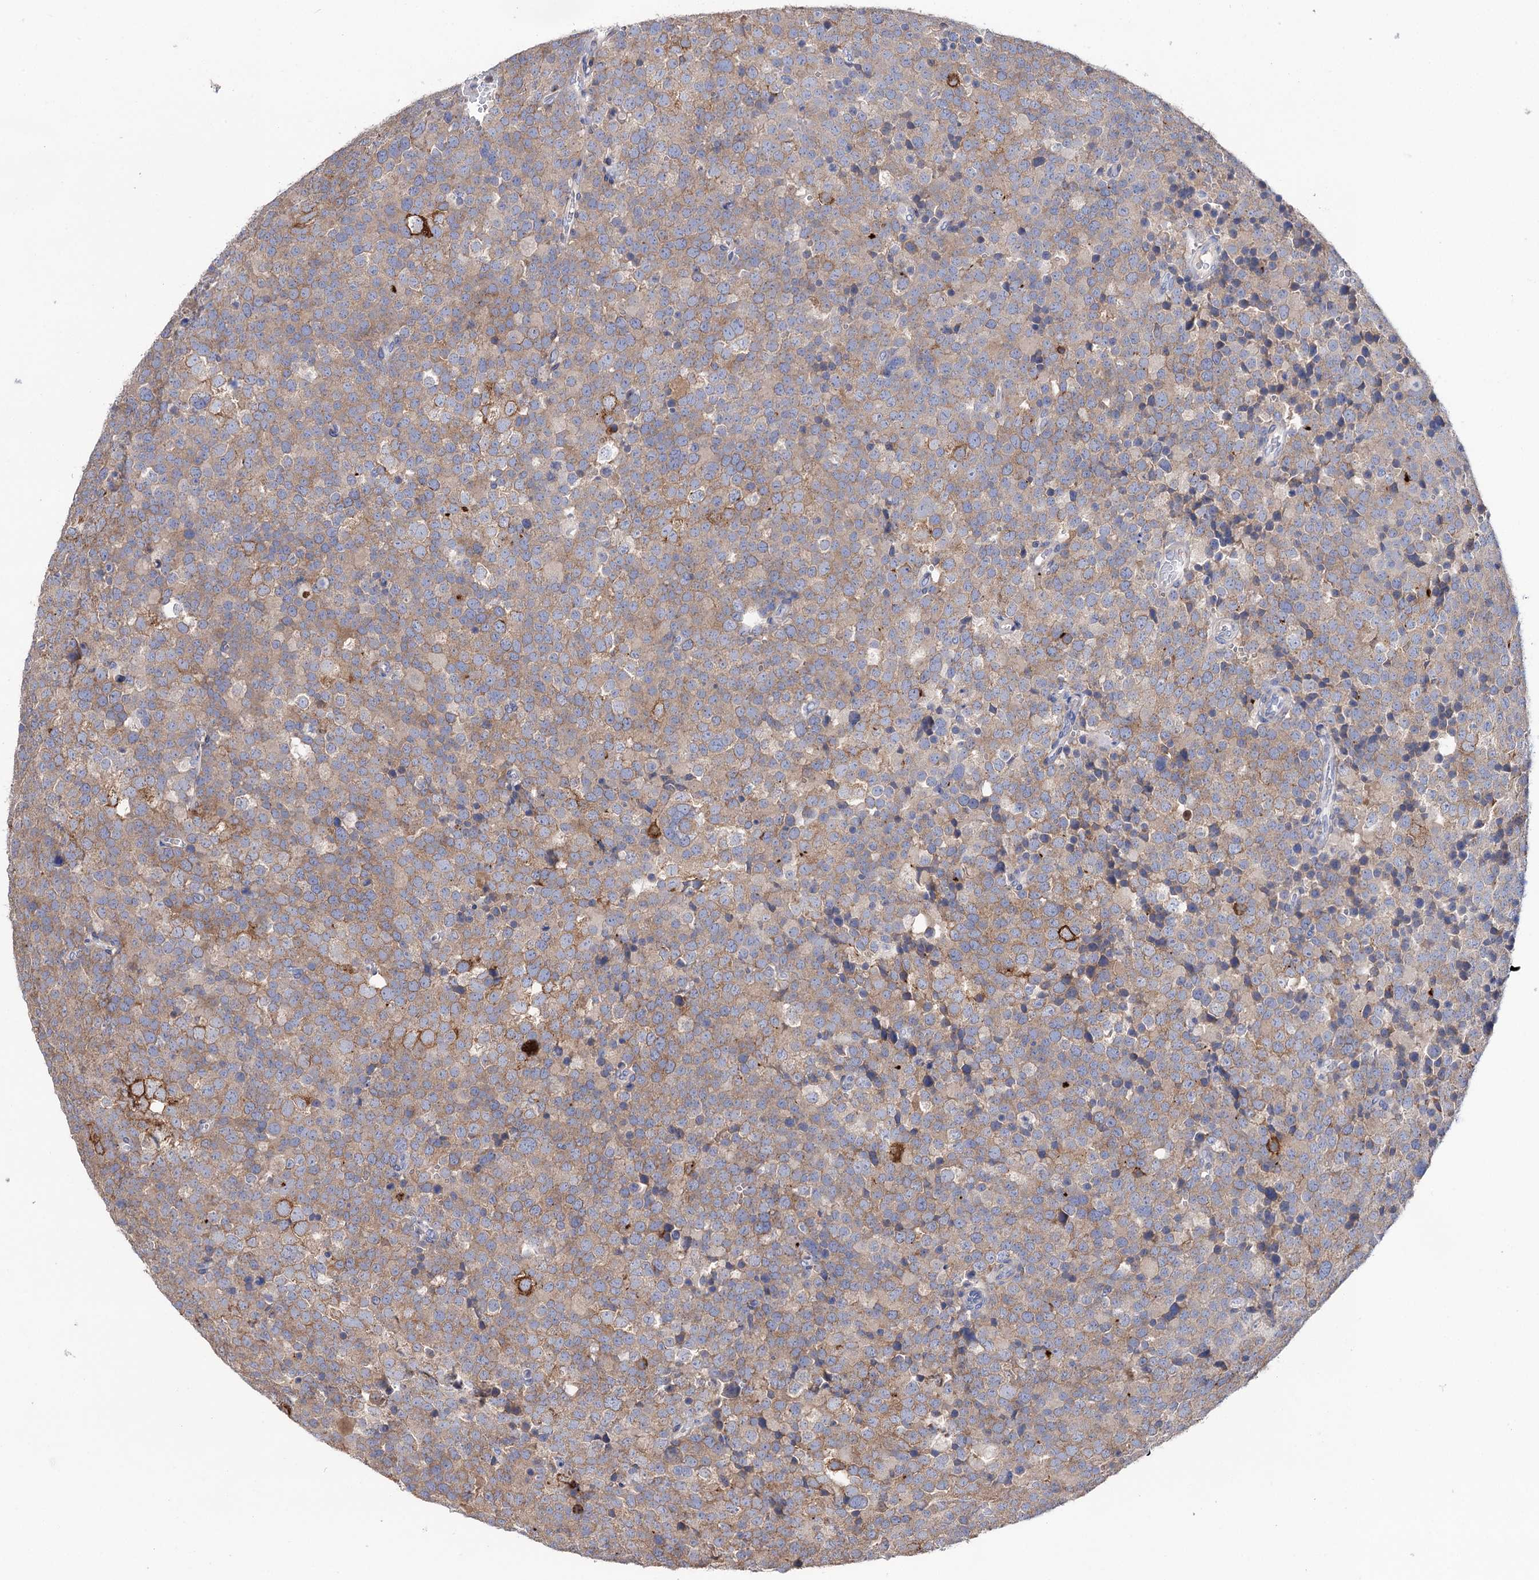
{"staining": {"intensity": "weak", "quantity": ">75%", "location": "cytoplasmic/membranous"}, "tissue": "testis cancer", "cell_type": "Tumor cells", "image_type": "cancer", "snomed": [{"axis": "morphology", "description": "Seminoma, NOS"}, {"axis": "topography", "description": "Testis"}], "caption": "A brown stain labels weak cytoplasmic/membranous expression of a protein in human testis cancer tumor cells.", "gene": "BBS4", "patient": {"sex": "male", "age": 71}}